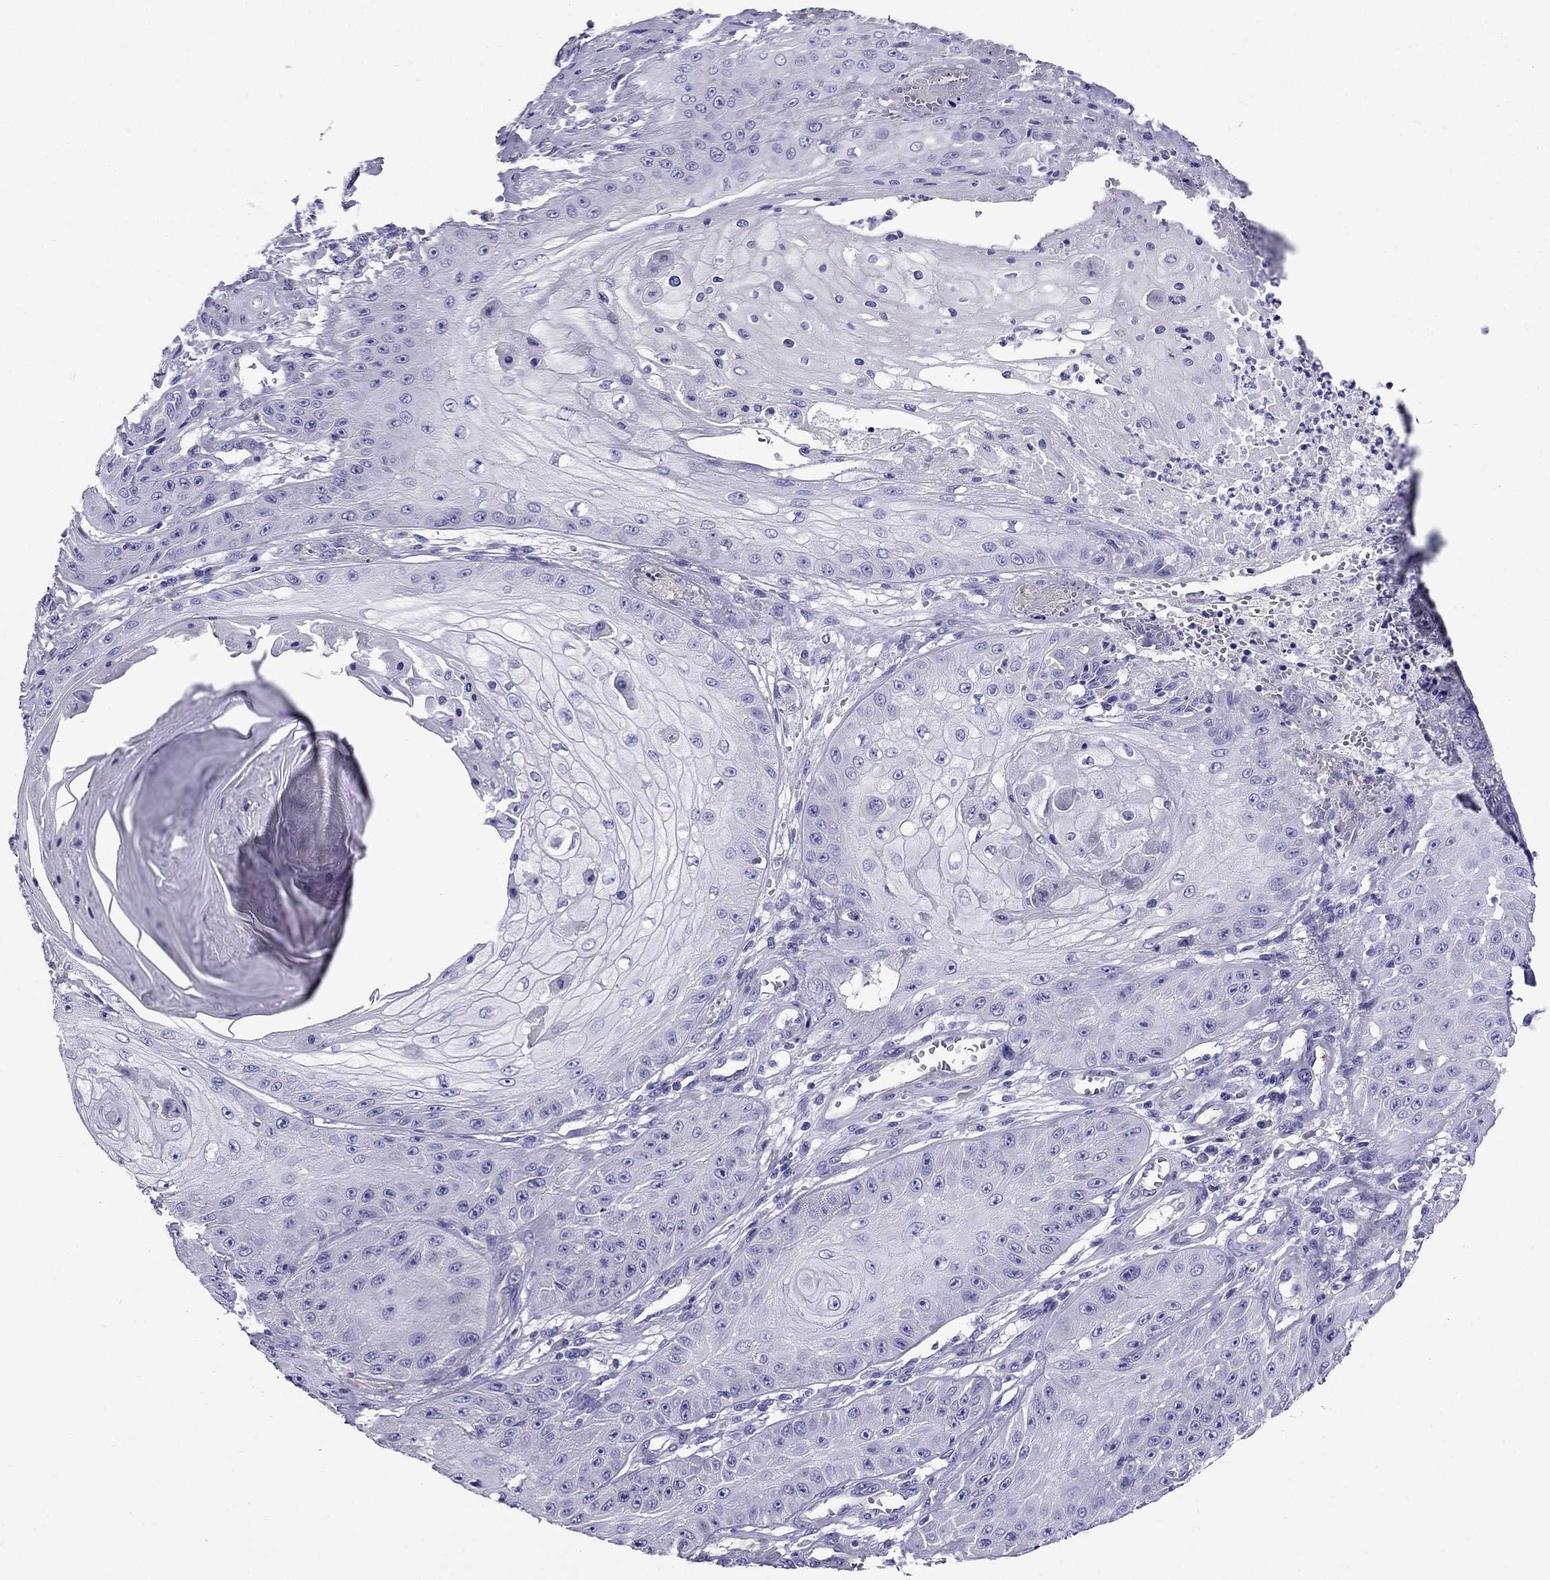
{"staining": {"intensity": "negative", "quantity": "none", "location": "none"}, "tissue": "skin cancer", "cell_type": "Tumor cells", "image_type": "cancer", "snomed": [{"axis": "morphology", "description": "Squamous cell carcinoma, NOS"}, {"axis": "topography", "description": "Skin"}], "caption": "A high-resolution image shows IHC staining of squamous cell carcinoma (skin), which demonstrates no significant expression in tumor cells.", "gene": "GPR50", "patient": {"sex": "male", "age": 70}}